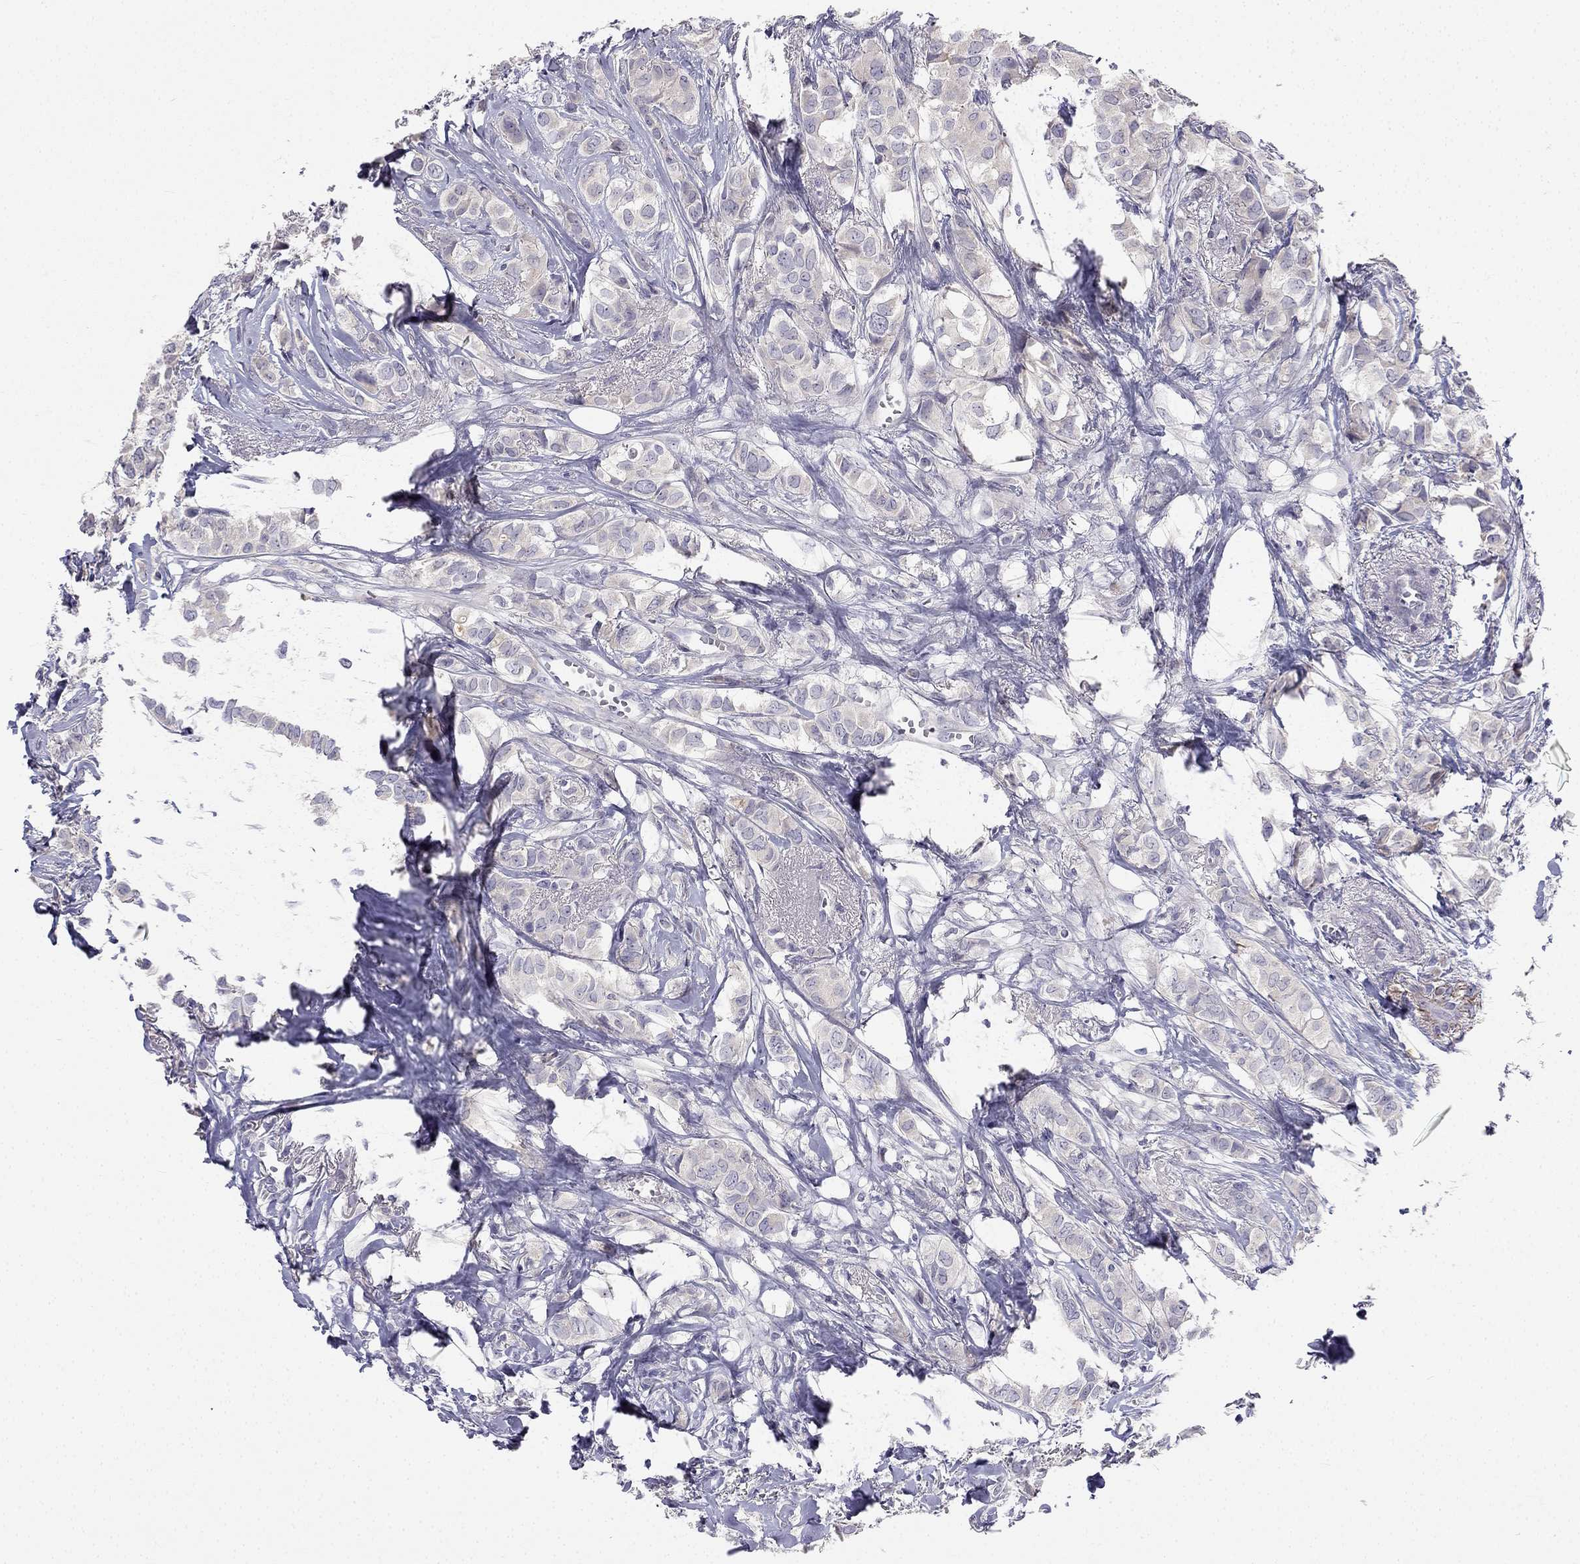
{"staining": {"intensity": "negative", "quantity": "none", "location": "none"}, "tissue": "breast cancer", "cell_type": "Tumor cells", "image_type": "cancer", "snomed": [{"axis": "morphology", "description": "Duct carcinoma"}, {"axis": "topography", "description": "Breast"}], "caption": "The image exhibits no significant staining in tumor cells of infiltrating ductal carcinoma (breast).", "gene": "C16orf89", "patient": {"sex": "female", "age": 85}}